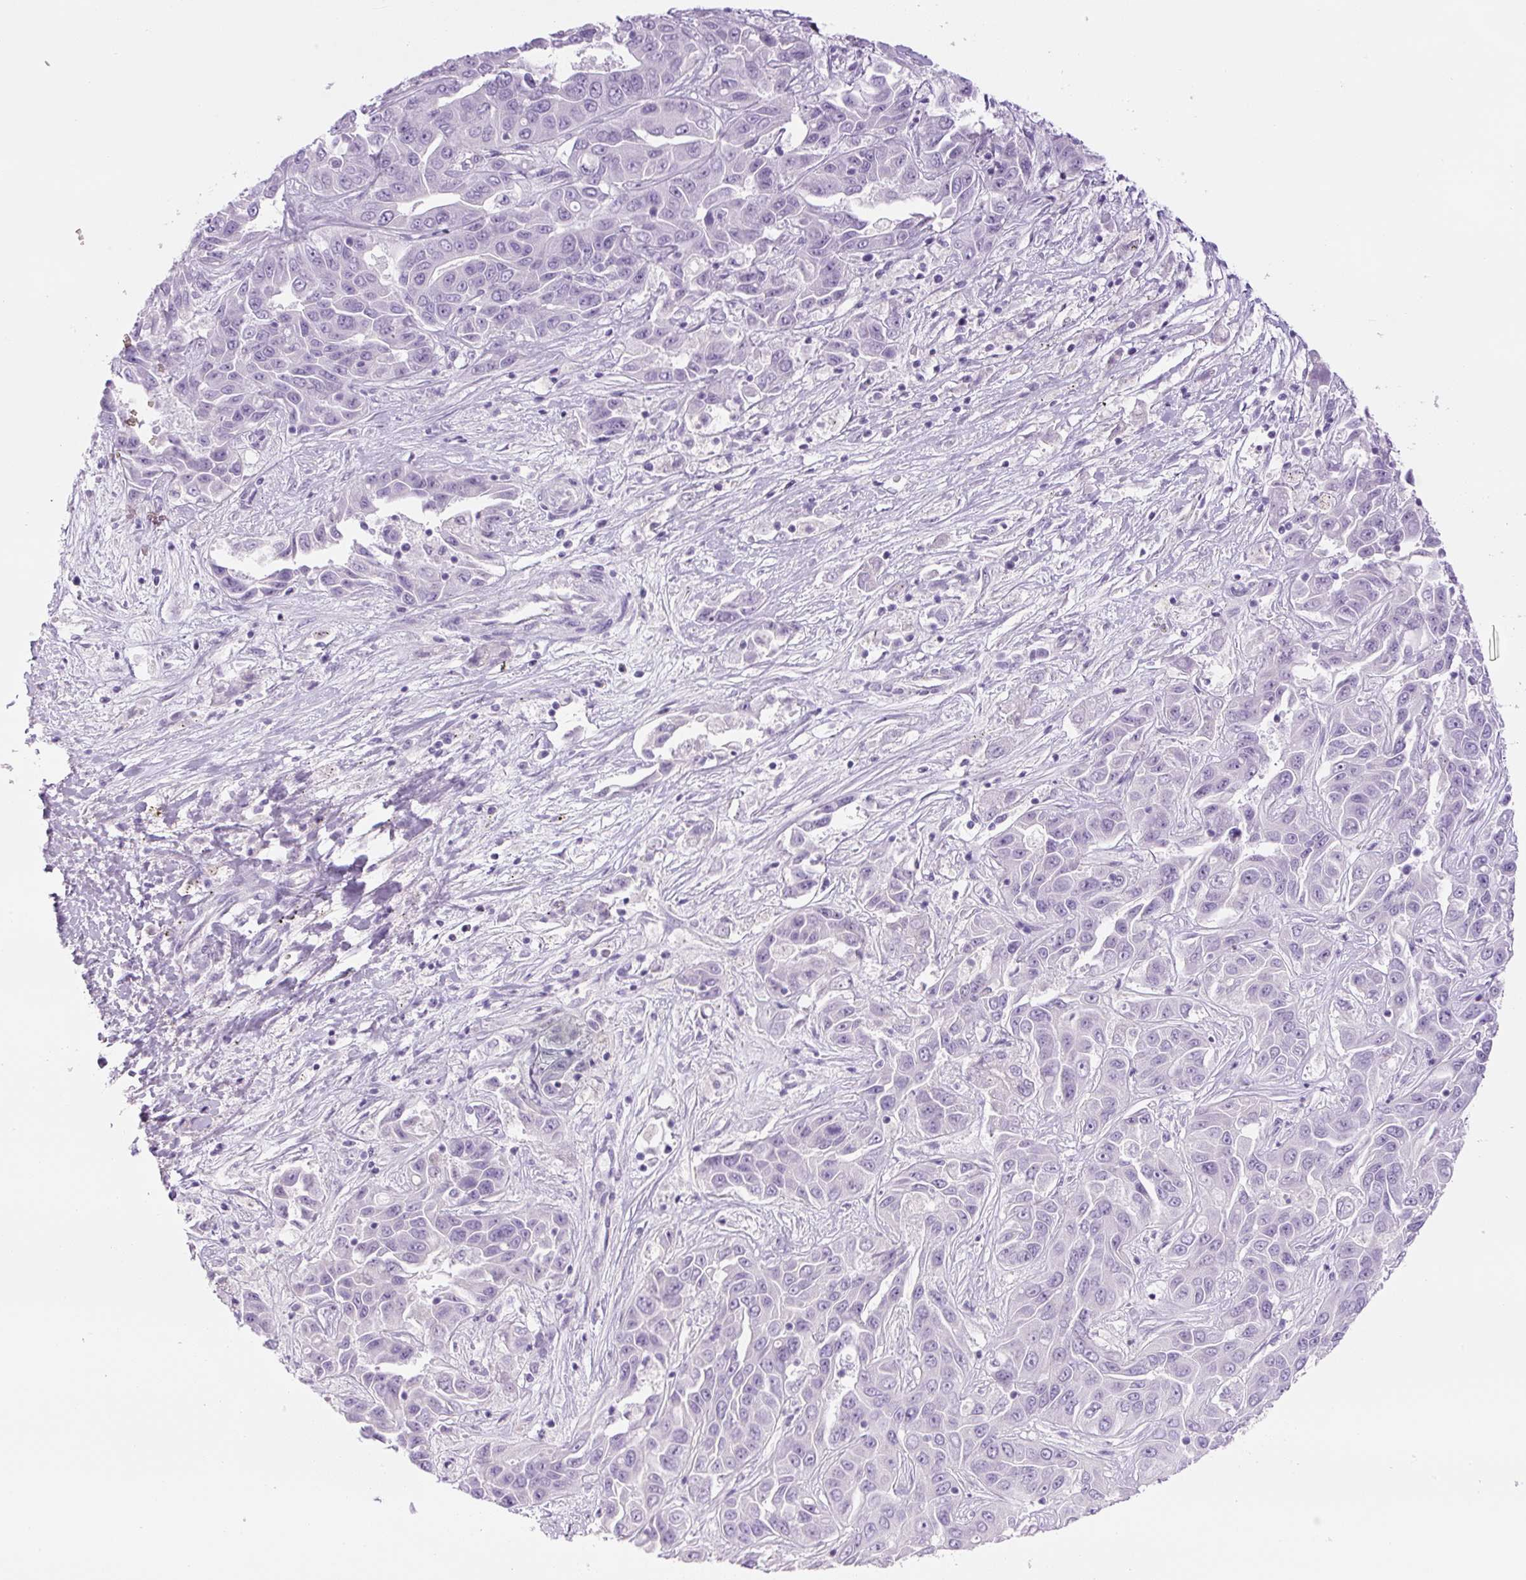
{"staining": {"intensity": "negative", "quantity": "none", "location": "none"}, "tissue": "liver cancer", "cell_type": "Tumor cells", "image_type": "cancer", "snomed": [{"axis": "morphology", "description": "Cholangiocarcinoma"}, {"axis": "topography", "description": "Liver"}], "caption": "Protein analysis of liver cholangiocarcinoma displays no significant expression in tumor cells.", "gene": "RSPO4", "patient": {"sex": "female", "age": 52}}